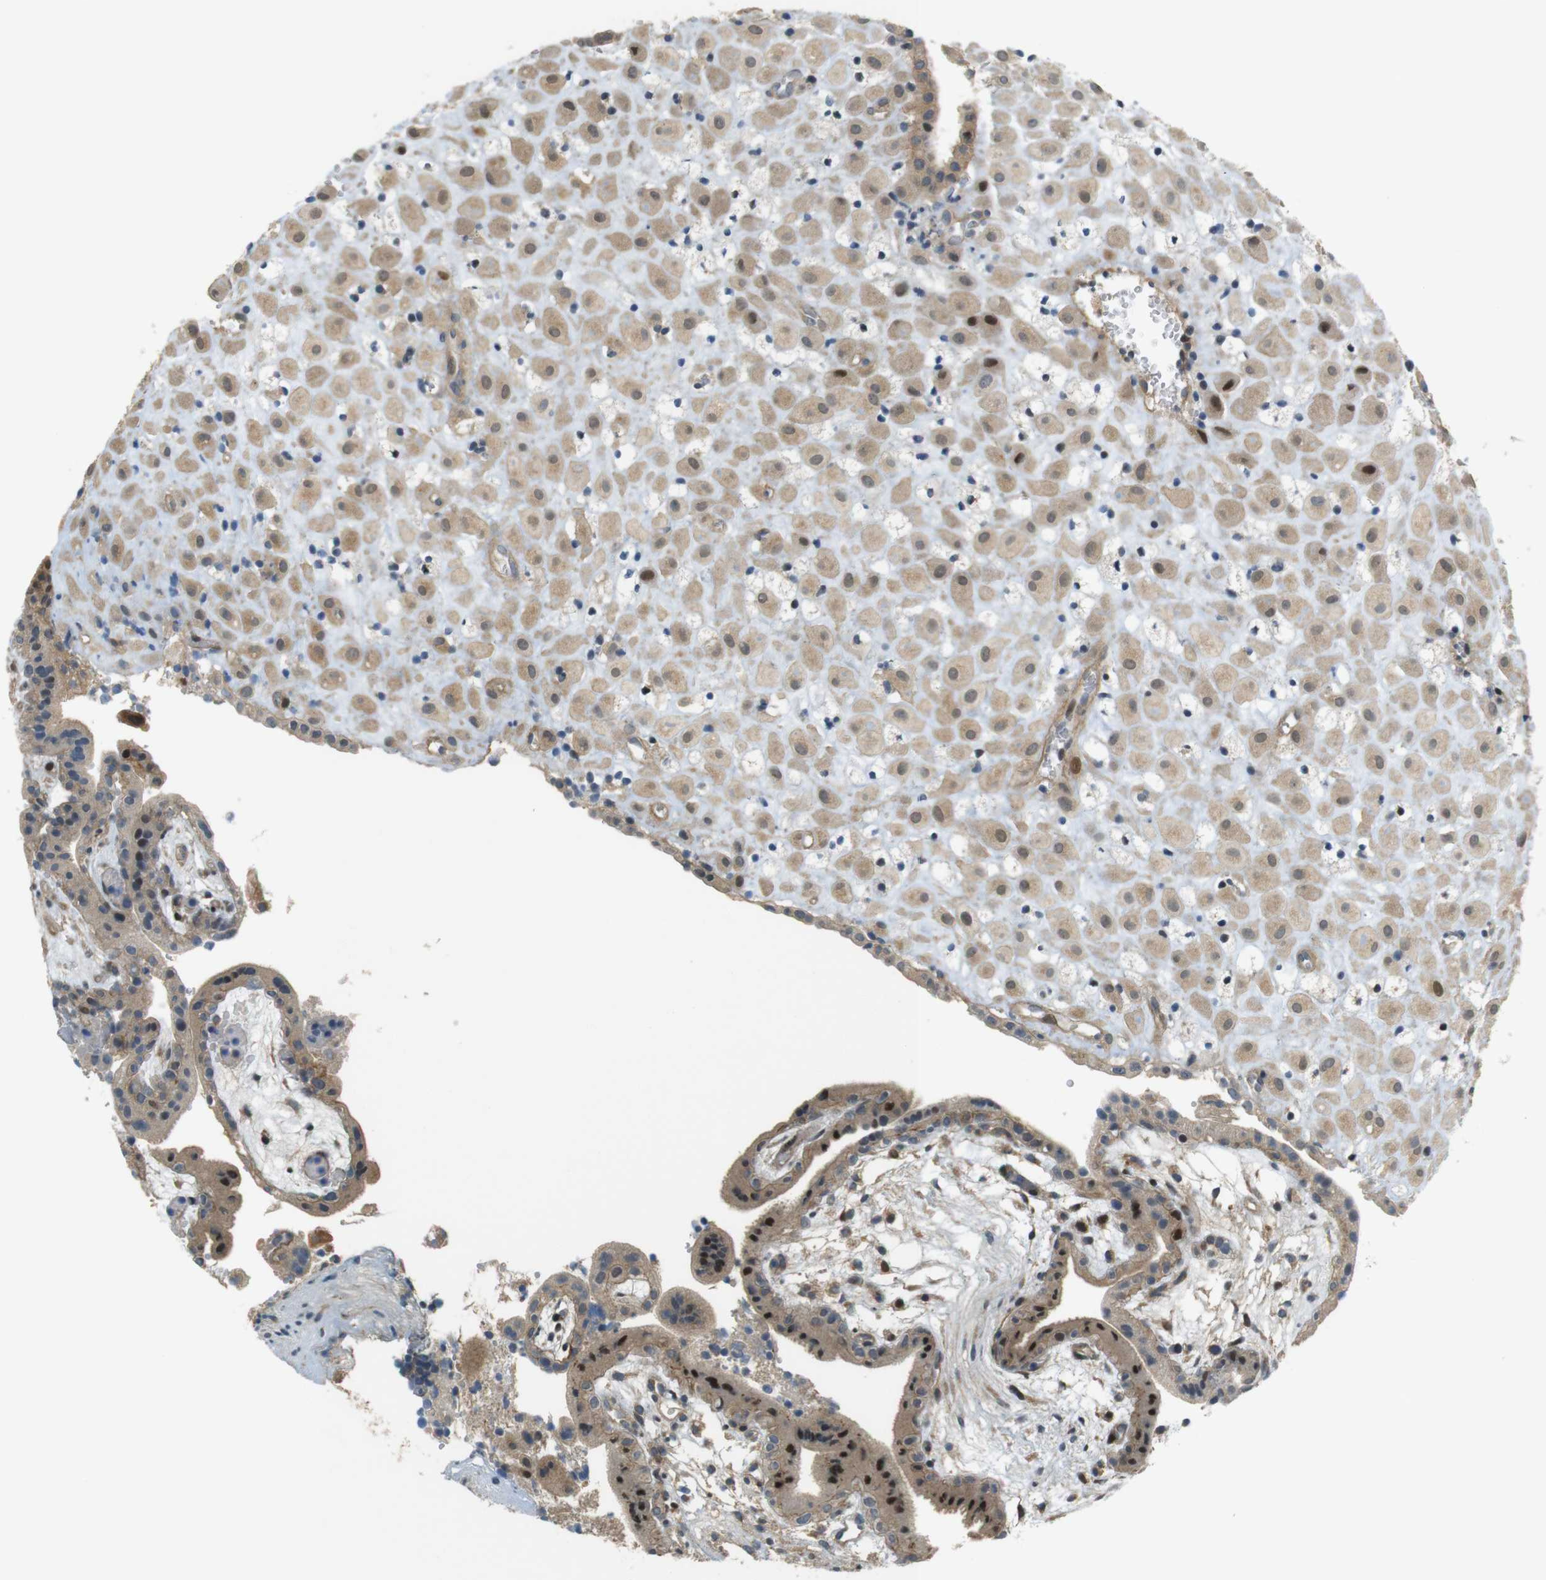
{"staining": {"intensity": "moderate", "quantity": ">75%", "location": "cytoplasmic/membranous"}, "tissue": "placenta", "cell_type": "Decidual cells", "image_type": "normal", "snomed": [{"axis": "morphology", "description": "Normal tissue, NOS"}, {"axis": "topography", "description": "Placenta"}], "caption": "Protein expression analysis of unremarkable placenta exhibits moderate cytoplasmic/membranous staining in approximately >75% of decidual cells.", "gene": "TSPAN9", "patient": {"sex": "female", "age": 18}}